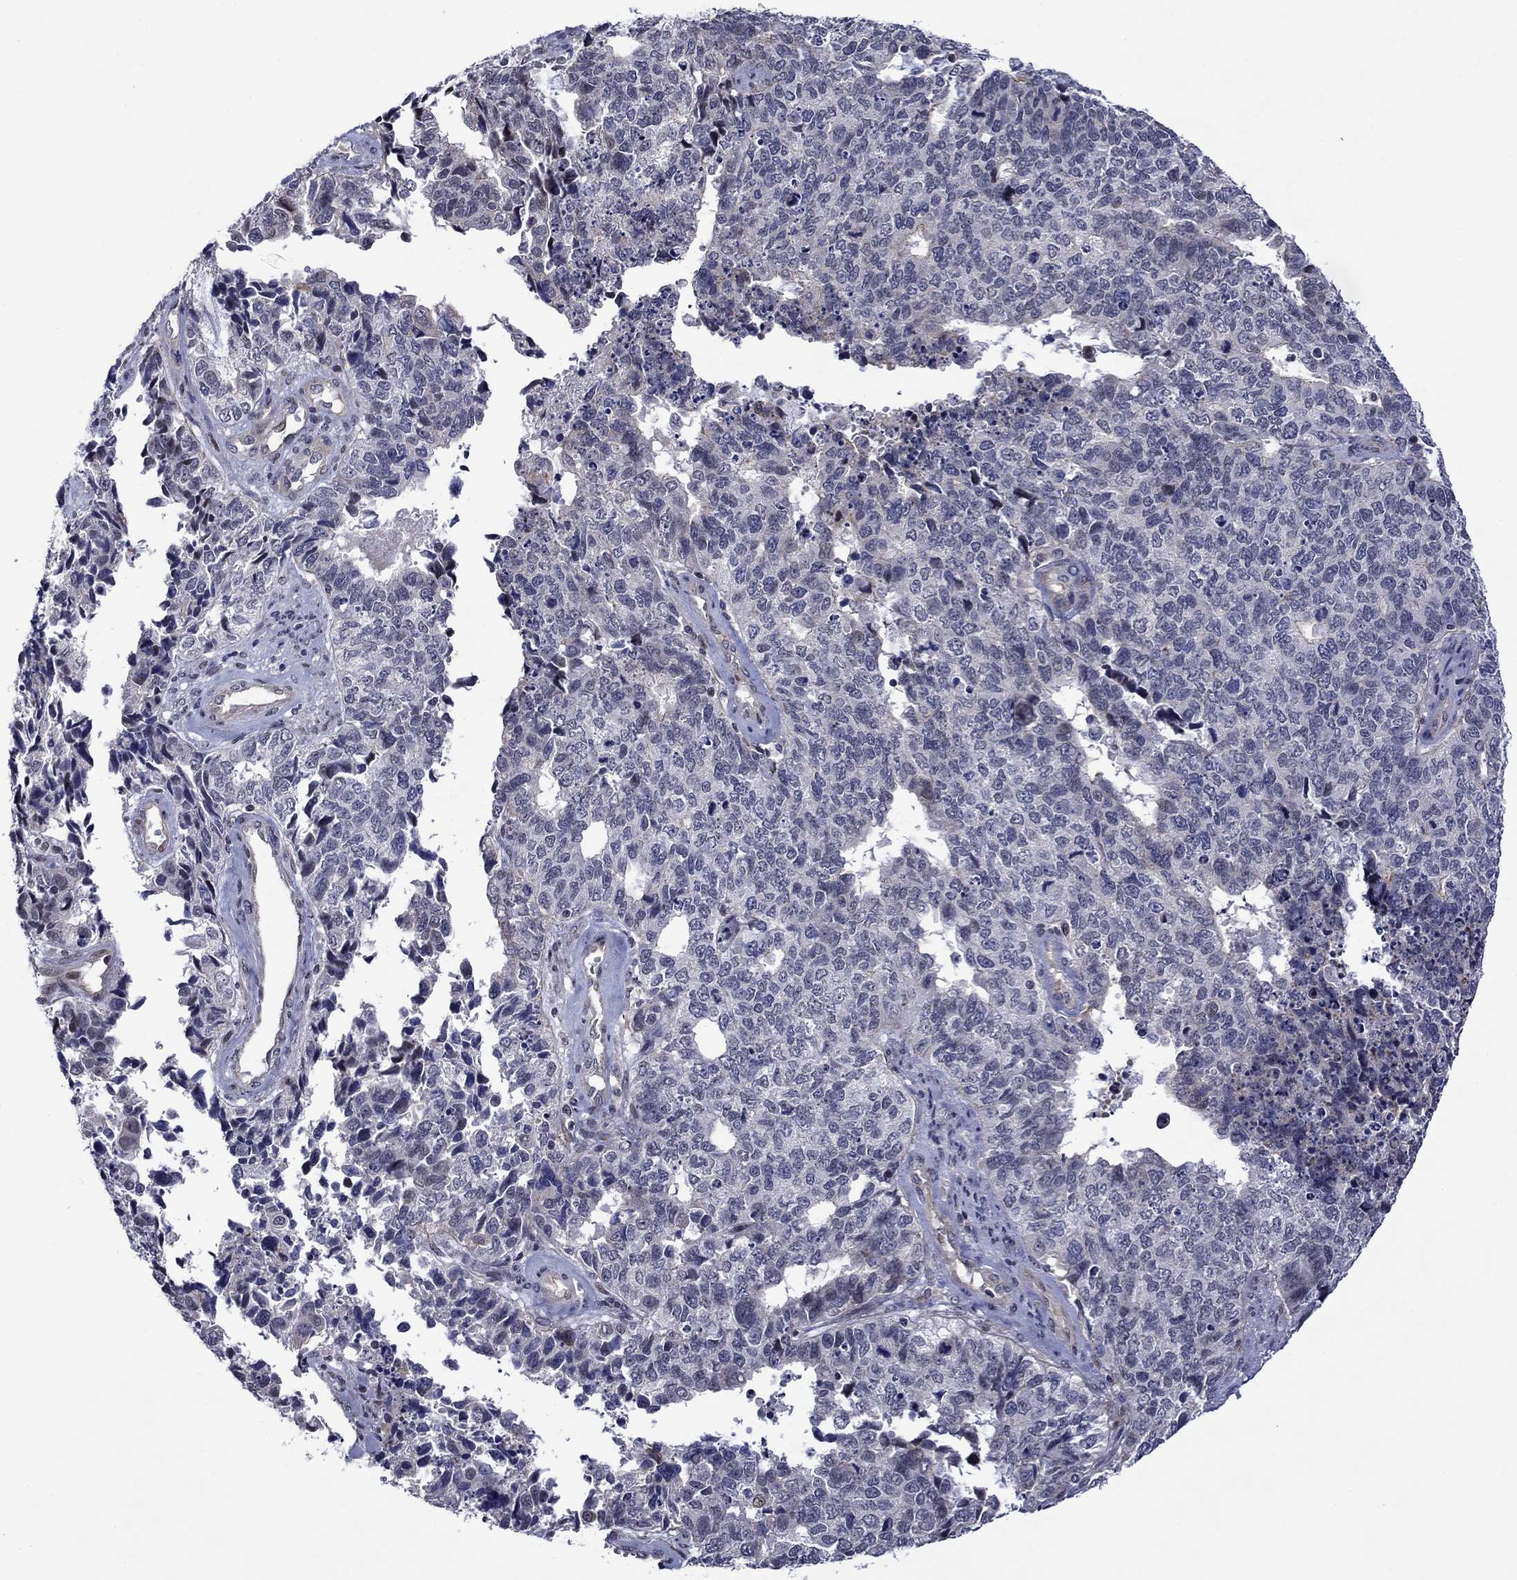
{"staining": {"intensity": "negative", "quantity": "none", "location": "none"}, "tissue": "cervical cancer", "cell_type": "Tumor cells", "image_type": "cancer", "snomed": [{"axis": "morphology", "description": "Squamous cell carcinoma, NOS"}, {"axis": "topography", "description": "Cervix"}], "caption": "IHC of squamous cell carcinoma (cervical) shows no positivity in tumor cells.", "gene": "B3GAT1", "patient": {"sex": "female", "age": 63}}